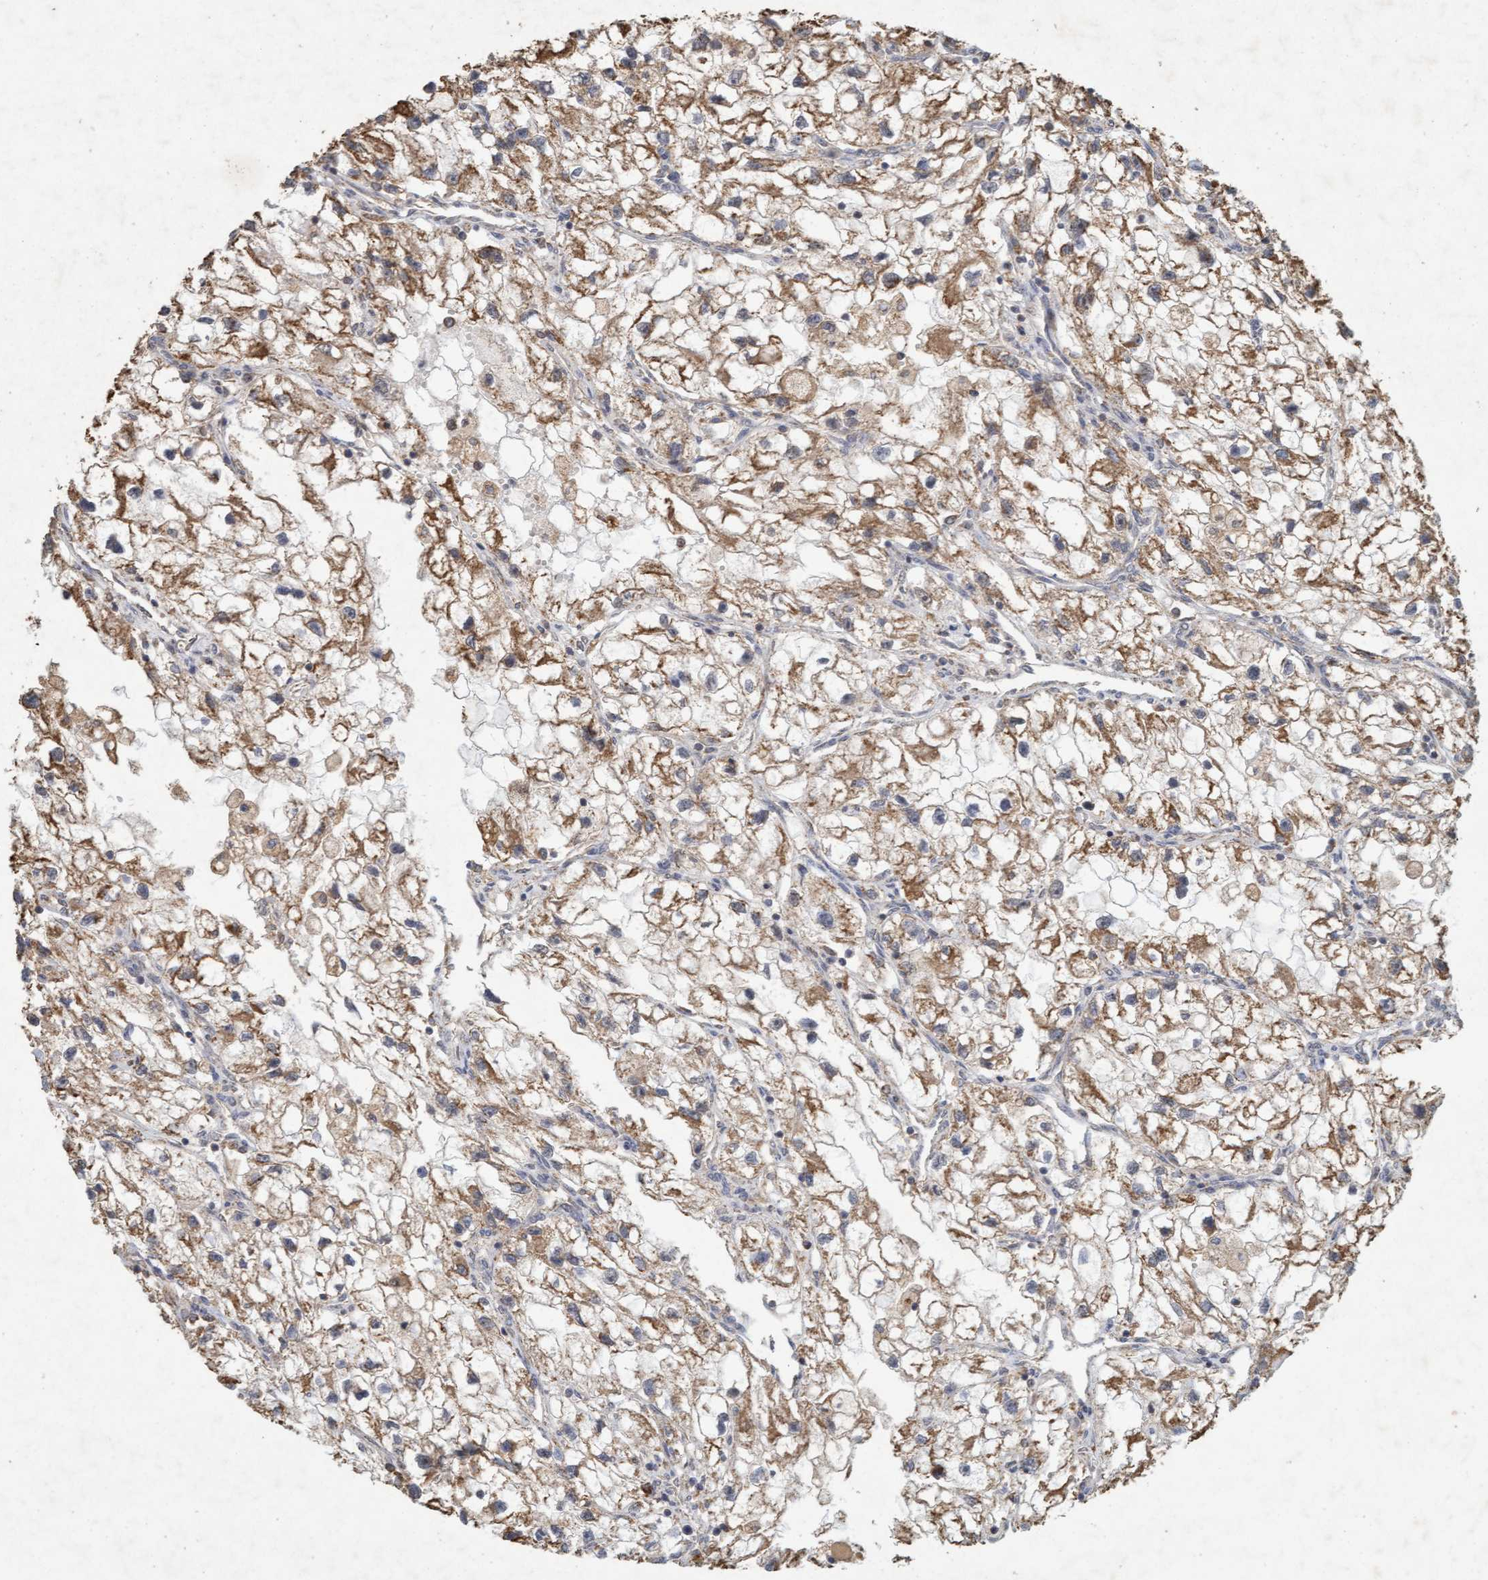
{"staining": {"intensity": "moderate", "quantity": ">75%", "location": "cytoplasmic/membranous"}, "tissue": "renal cancer", "cell_type": "Tumor cells", "image_type": "cancer", "snomed": [{"axis": "morphology", "description": "Adenocarcinoma, NOS"}, {"axis": "topography", "description": "Kidney"}], "caption": "A high-resolution histopathology image shows immunohistochemistry (IHC) staining of adenocarcinoma (renal), which demonstrates moderate cytoplasmic/membranous staining in approximately >75% of tumor cells. (Stains: DAB in brown, nuclei in blue, Microscopy: brightfield microscopy at high magnification).", "gene": "VSIG8", "patient": {"sex": "female", "age": 70}}